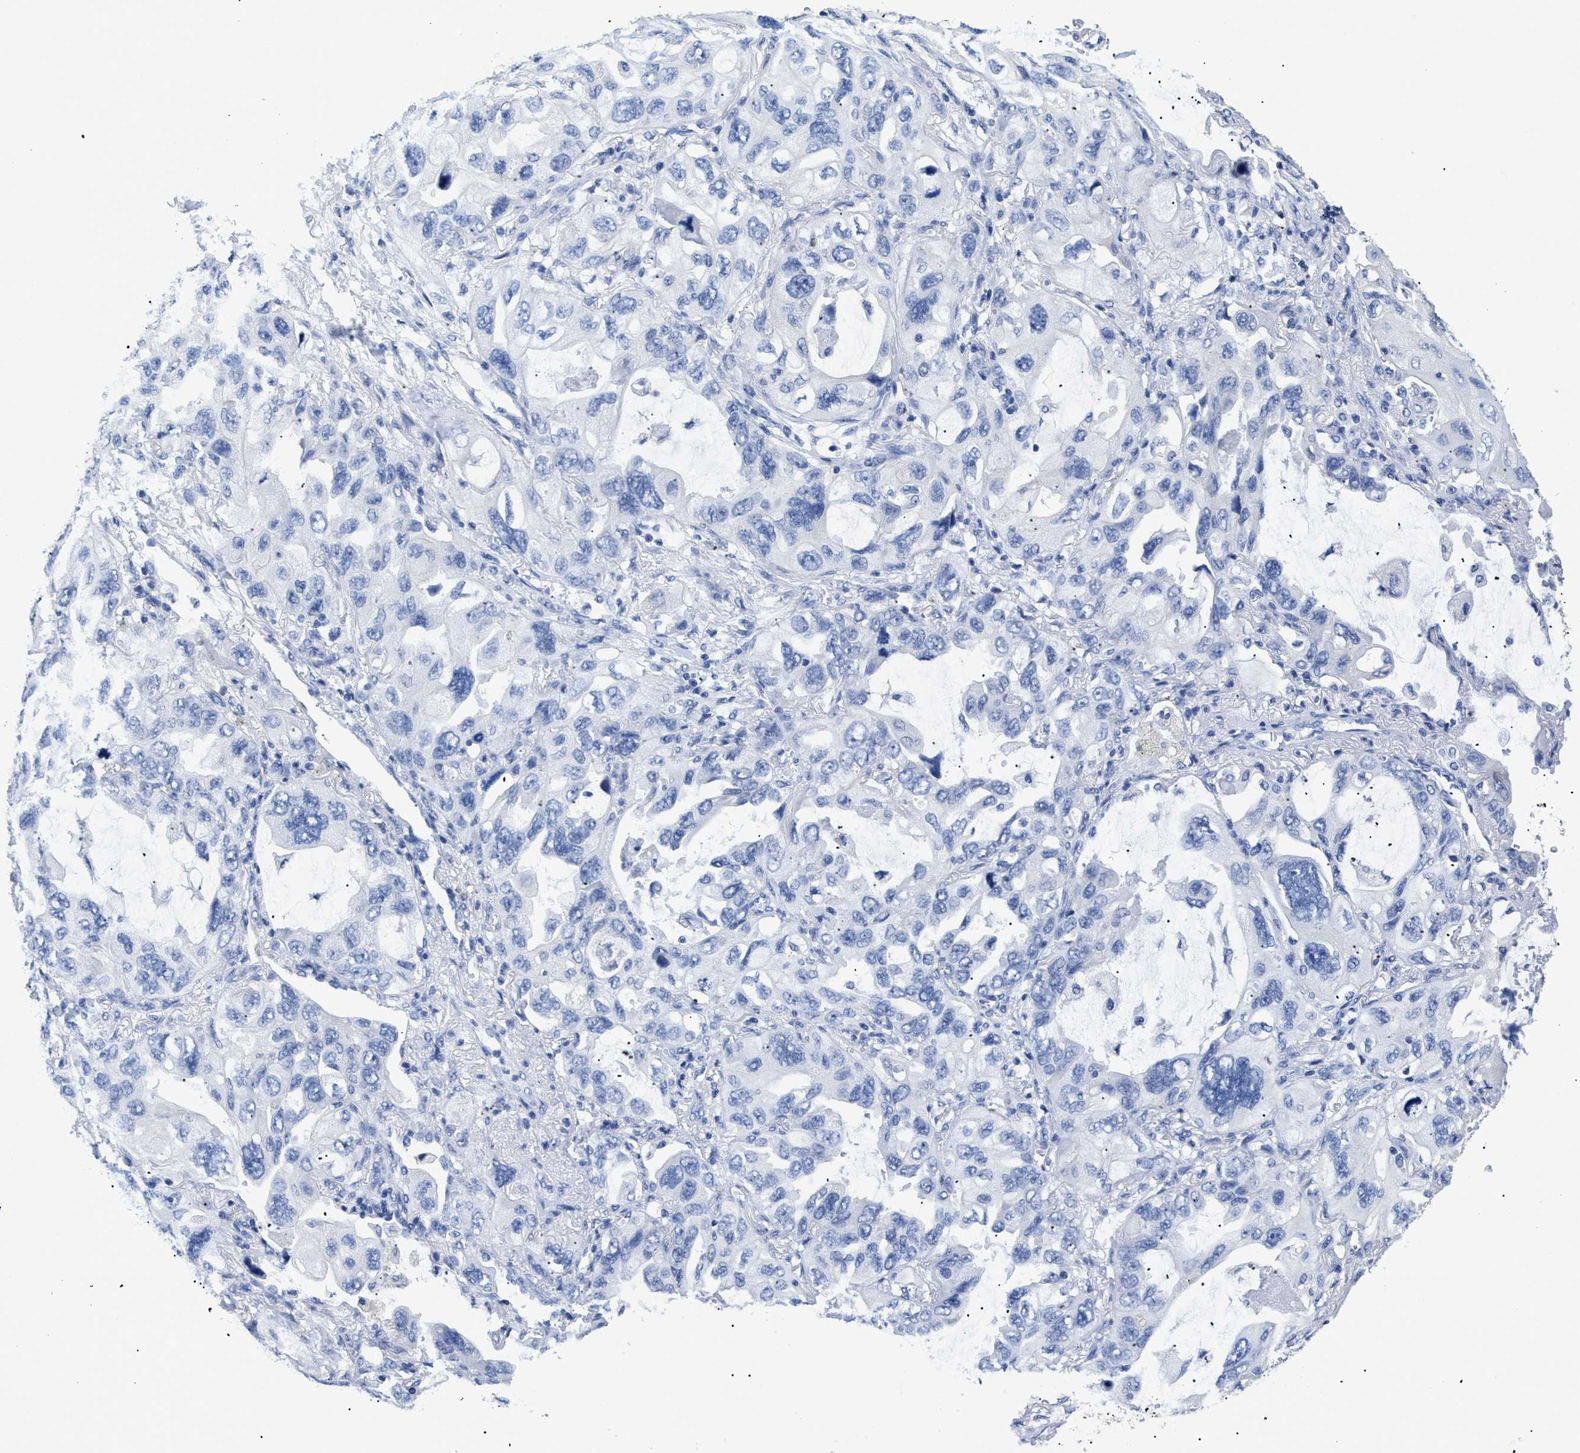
{"staining": {"intensity": "negative", "quantity": "none", "location": "none"}, "tissue": "lung cancer", "cell_type": "Tumor cells", "image_type": "cancer", "snomed": [{"axis": "morphology", "description": "Squamous cell carcinoma, NOS"}, {"axis": "topography", "description": "Lung"}], "caption": "A micrograph of human lung squamous cell carcinoma is negative for staining in tumor cells. (Stains: DAB IHC with hematoxylin counter stain, Microscopy: brightfield microscopy at high magnification).", "gene": "DLC1", "patient": {"sex": "female", "age": 73}}